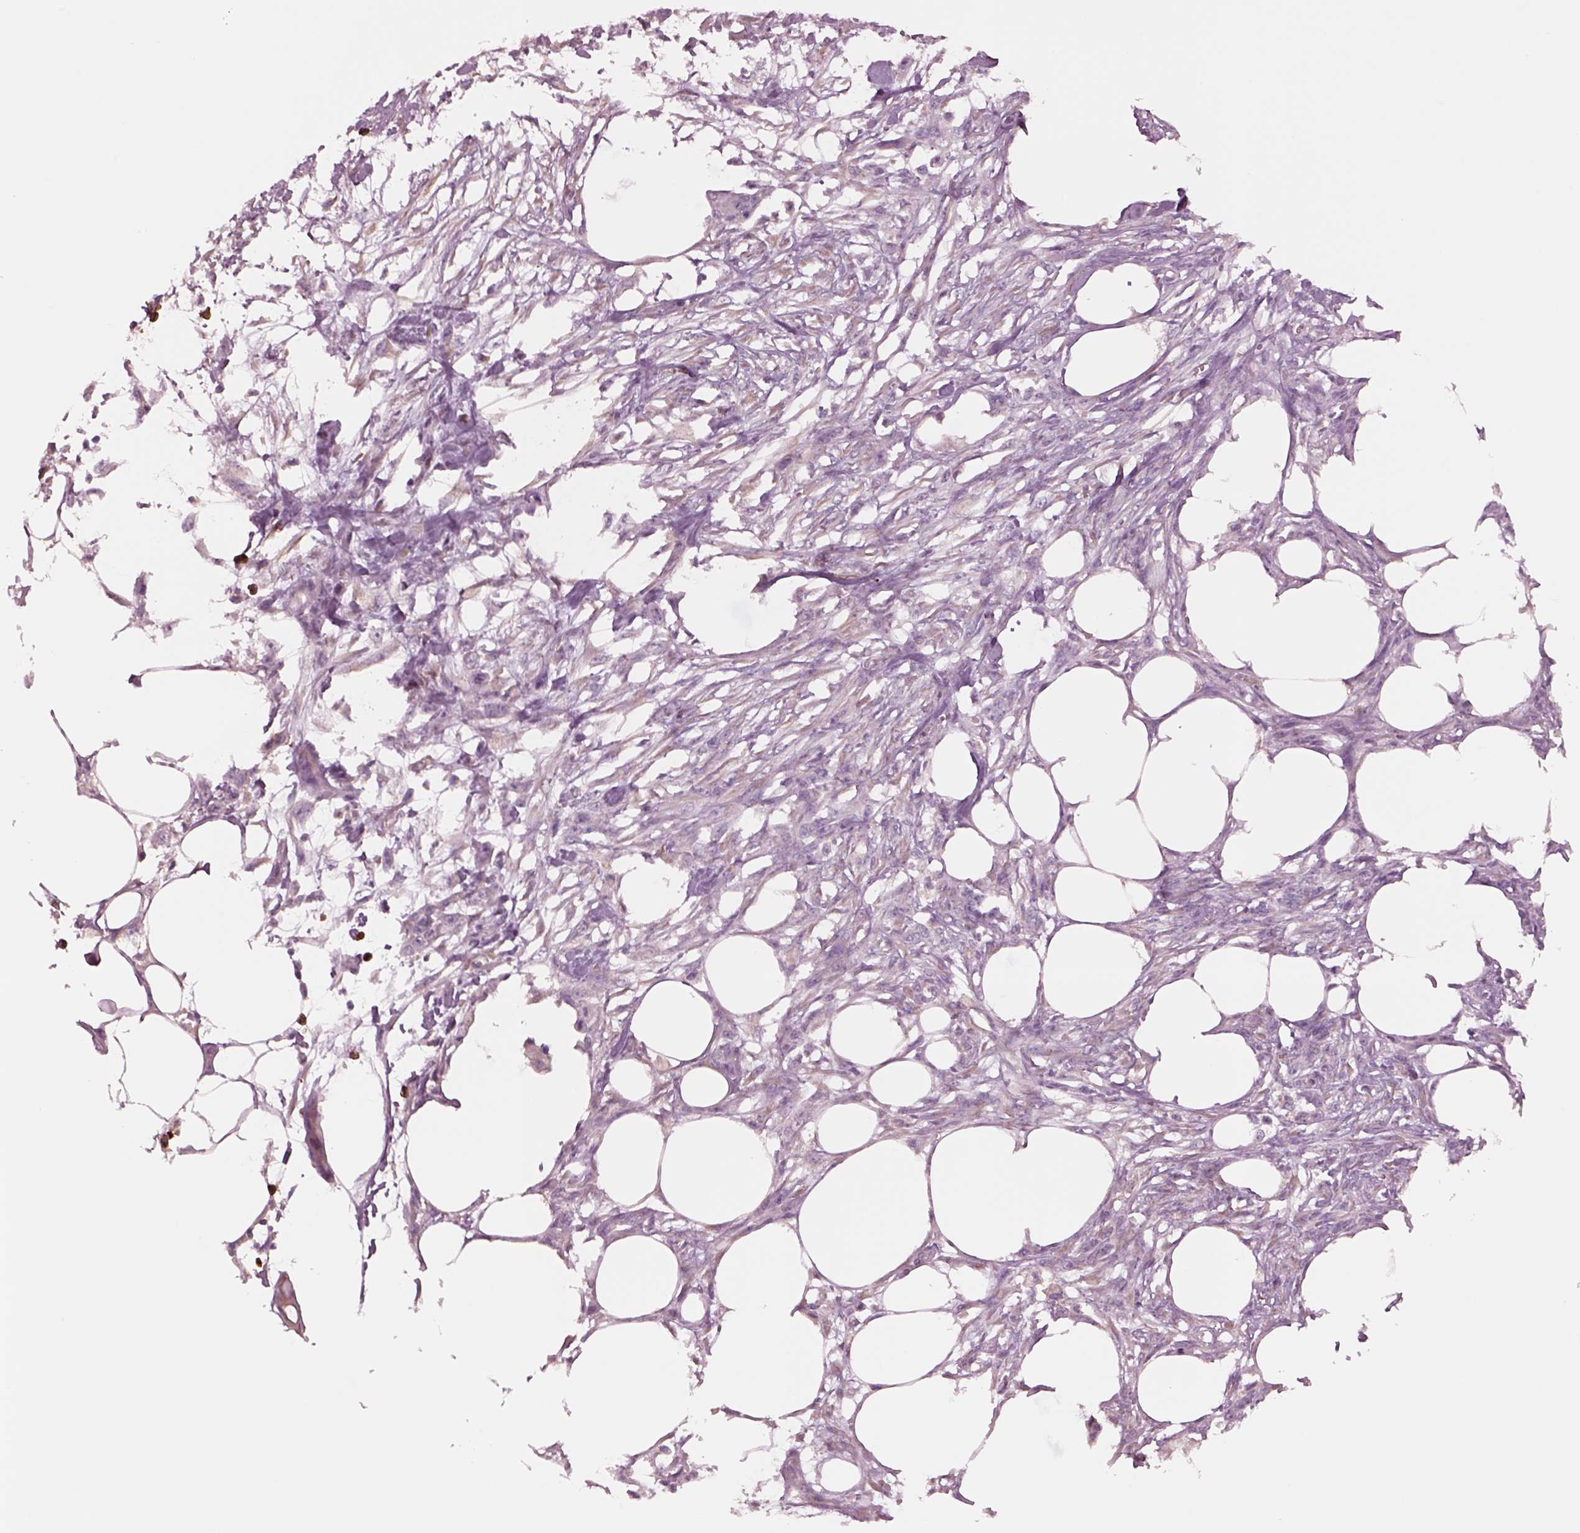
{"staining": {"intensity": "negative", "quantity": "none", "location": "none"}, "tissue": "skin cancer", "cell_type": "Tumor cells", "image_type": "cancer", "snomed": [{"axis": "morphology", "description": "Squamous cell carcinoma, NOS"}, {"axis": "topography", "description": "Skin"}], "caption": "A photomicrograph of human skin cancer (squamous cell carcinoma) is negative for staining in tumor cells.", "gene": "HTR1B", "patient": {"sex": "female", "age": 59}}